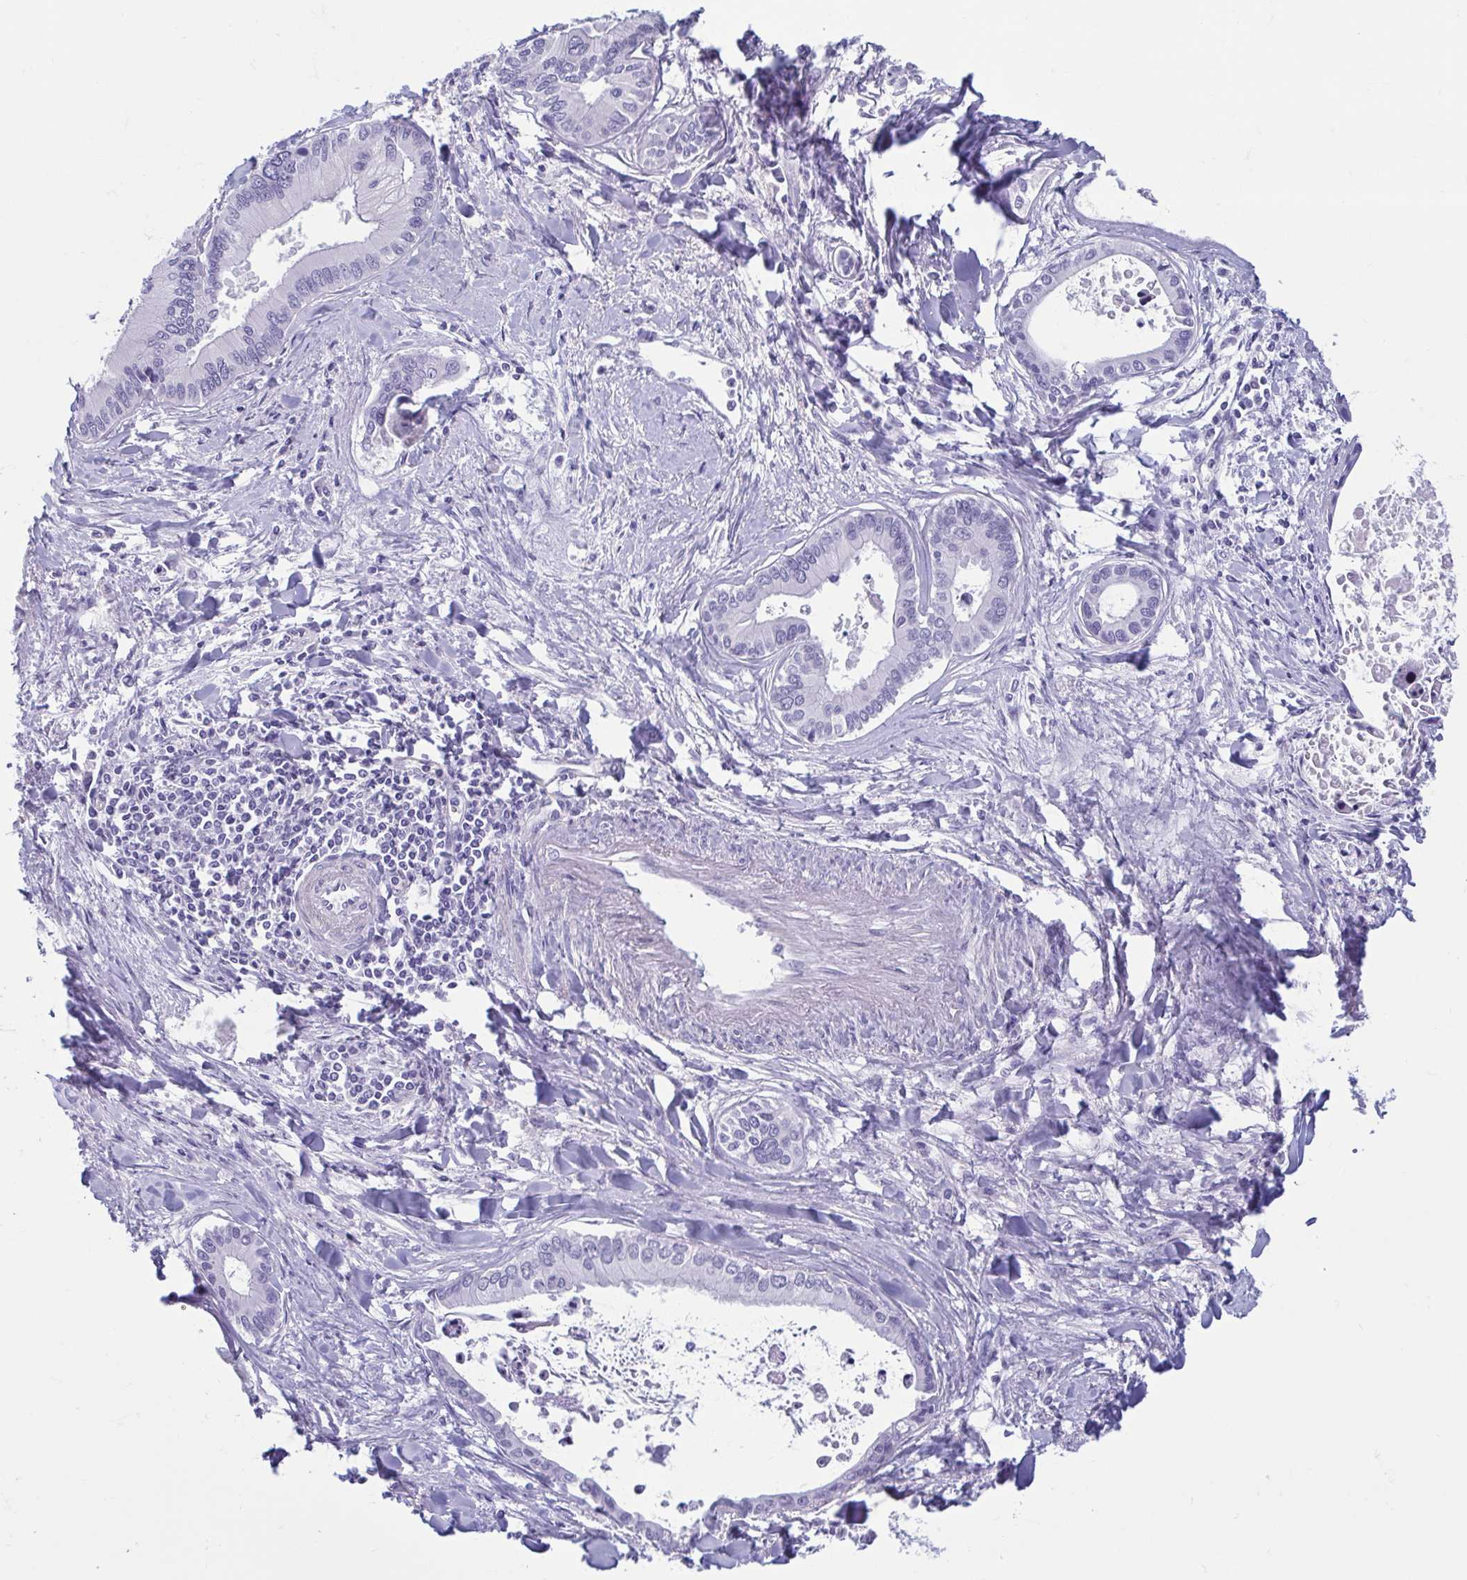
{"staining": {"intensity": "negative", "quantity": "none", "location": "none"}, "tissue": "liver cancer", "cell_type": "Tumor cells", "image_type": "cancer", "snomed": [{"axis": "morphology", "description": "Cholangiocarcinoma"}, {"axis": "topography", "description": "Liver"}], "caption": "Tumor cells show no significant protein positivity in liver cancer (cholangiocarcinoma).", "gene": "MORC4", "patient": {"sex": "male", "age": 66}}